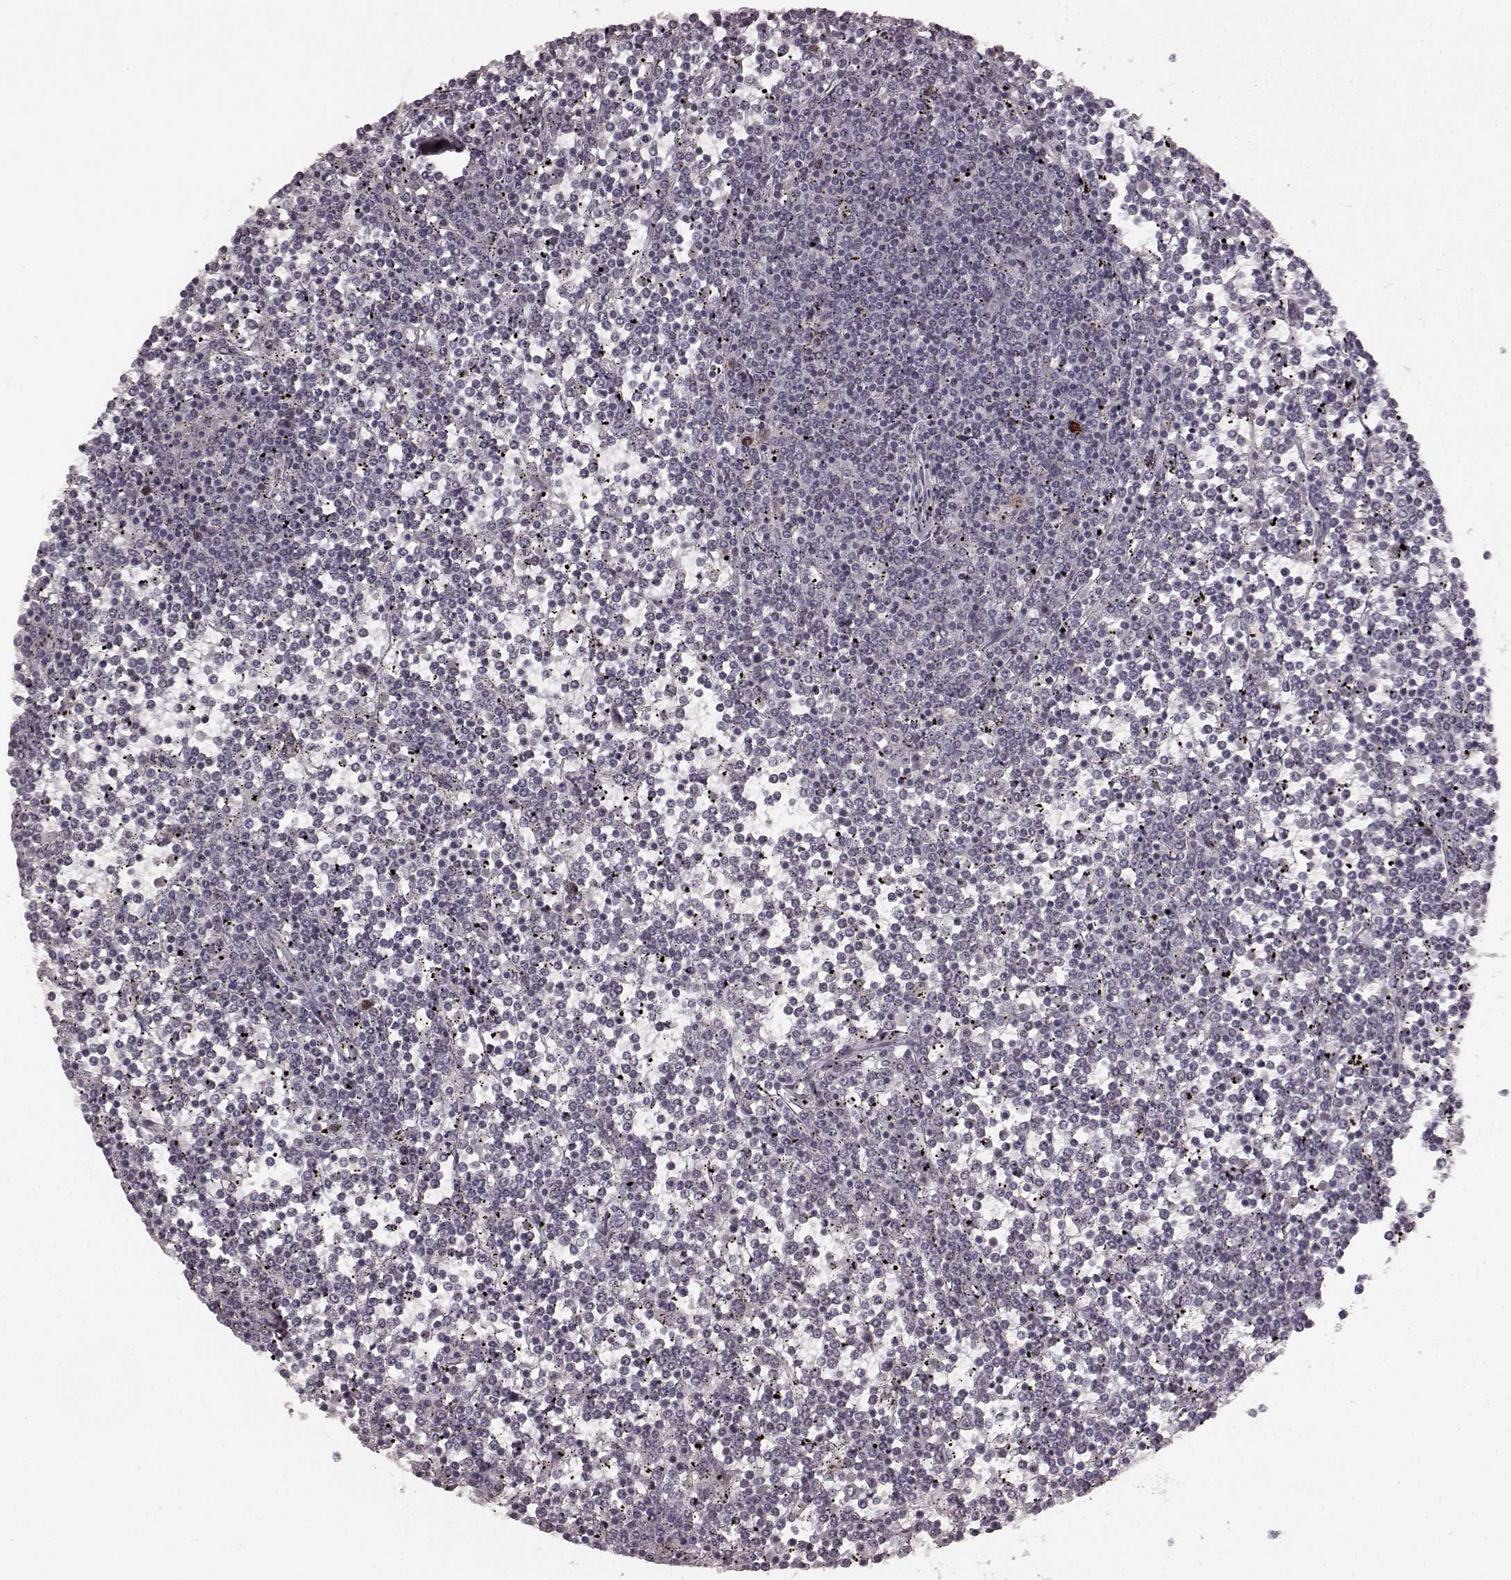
{"staining": {"intensity": "moderate", "quantity": "<25%", "location": "nuclear"}, "tissue": "lymphoma", "cell_type": "Tumor cells", "image_type": "cancer", "snomed": [{"axis": "morphology", "description": "Malignant lymphoma, non-Hodgkin's type, Low grade"}, {"axis": "topography", "description": "Spleen"}], "caption": "Immunohistochemical staining of human low-grade malignant lymphoma, non-Hodgkin's type shows low levels of moderate nuclear staining in about <25% of tumor cells.", "gene": "CCNA2", "patient": {"sex": "female", "age": 19}}